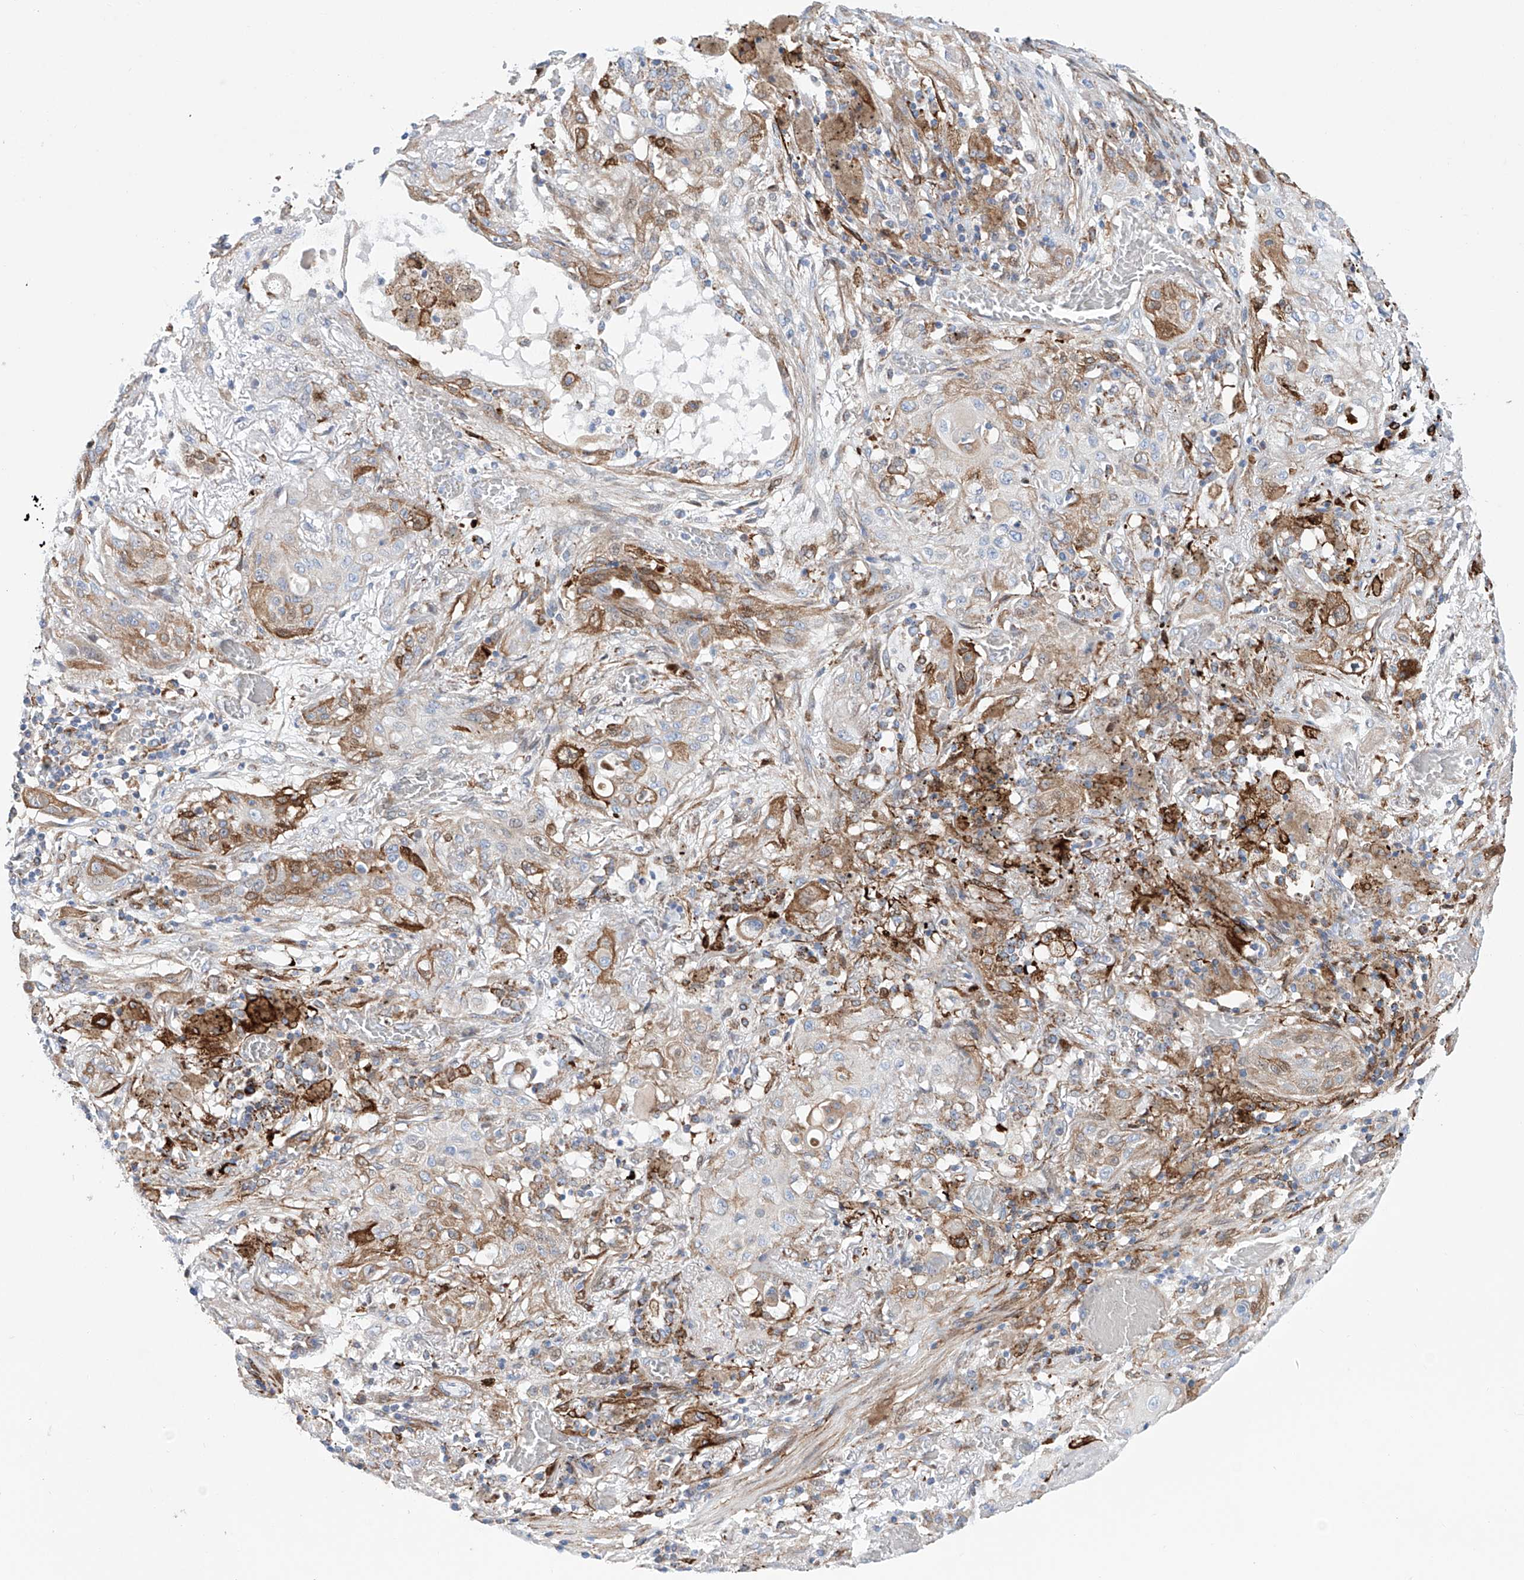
{"staining": {"intensity": "moderate", "quantity": "25%-75%", "location": "cytoplasmic/membranous"}, "tissue": "lung cancer", "cell_type": "Tumor cells", "image_type": "cancer", "snomed": [{"axis": "morphology", "description": "Squamous cell carcinoma, NOS"}, {"axis": "topography", "description": "Lung"}], "caption": "High-power microscopy captured an immunohistochemistry photomicrograph of squamous cell carcinoma (lung), revealing moderate cytoplasmic/membranous staining in approximately 25%-75% of tumor cells.", "gene": "ALDH6A1", "patient": {"sex": "female", "age": 47}}